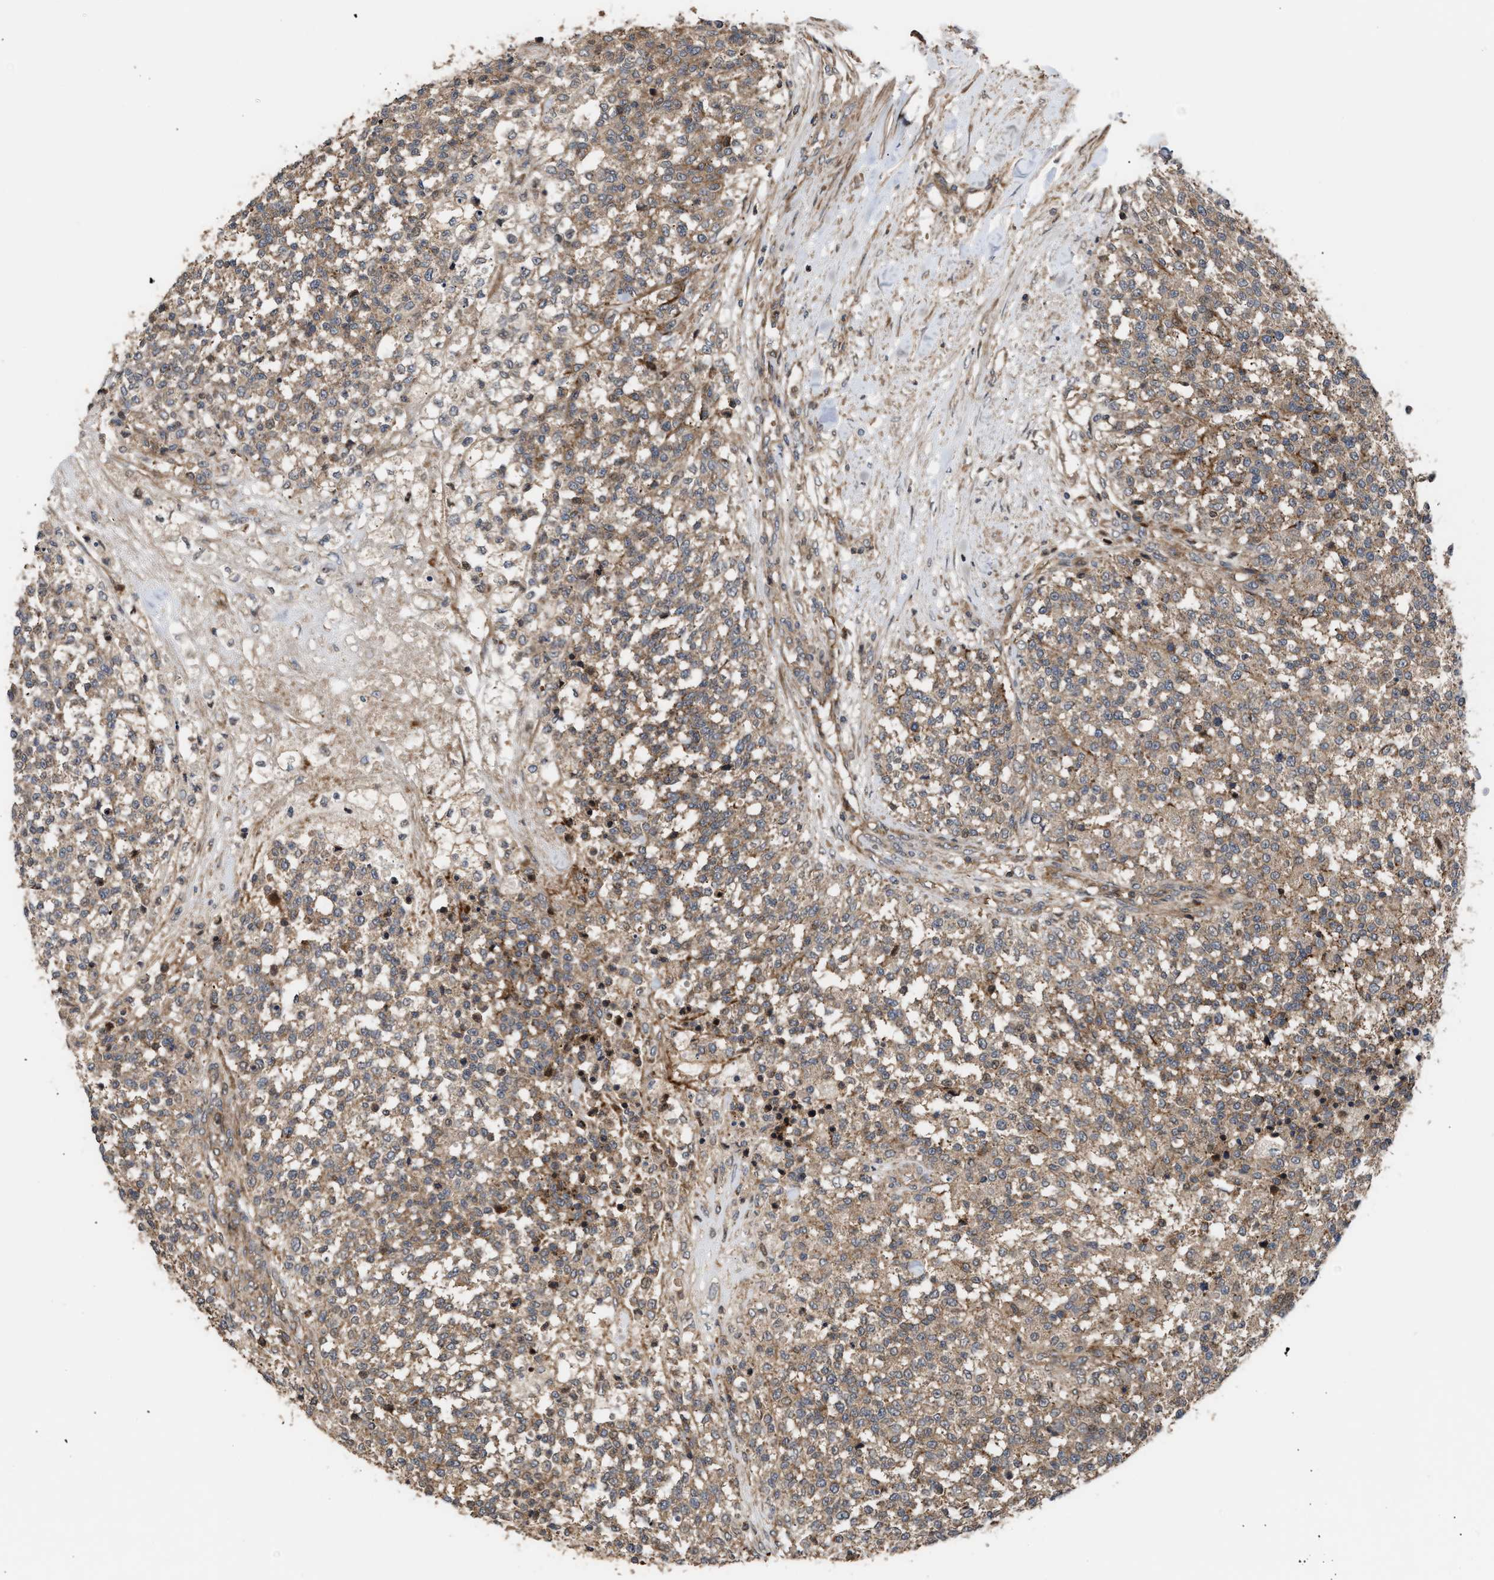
{"staining": {"intensity": "weak", "quantity": ">75%", "location": "cytoplasmic/membranous"}, "tissue": "testis cancer", "cell_type": "Tumor cells", "image_type": "cancer", "snomed": [{"axis": "morphology", "description": "Seminoma, NOS"}, {"axis": "topography", "description": "Testis"}], "caption": "Testis seminoma stained for a protein (brown) displays weak cytoplasmic/membranous positive expression in about >75% of tumor cells.", "gene": "STAU1", "patient": {"sex": "male", "age": 59}}